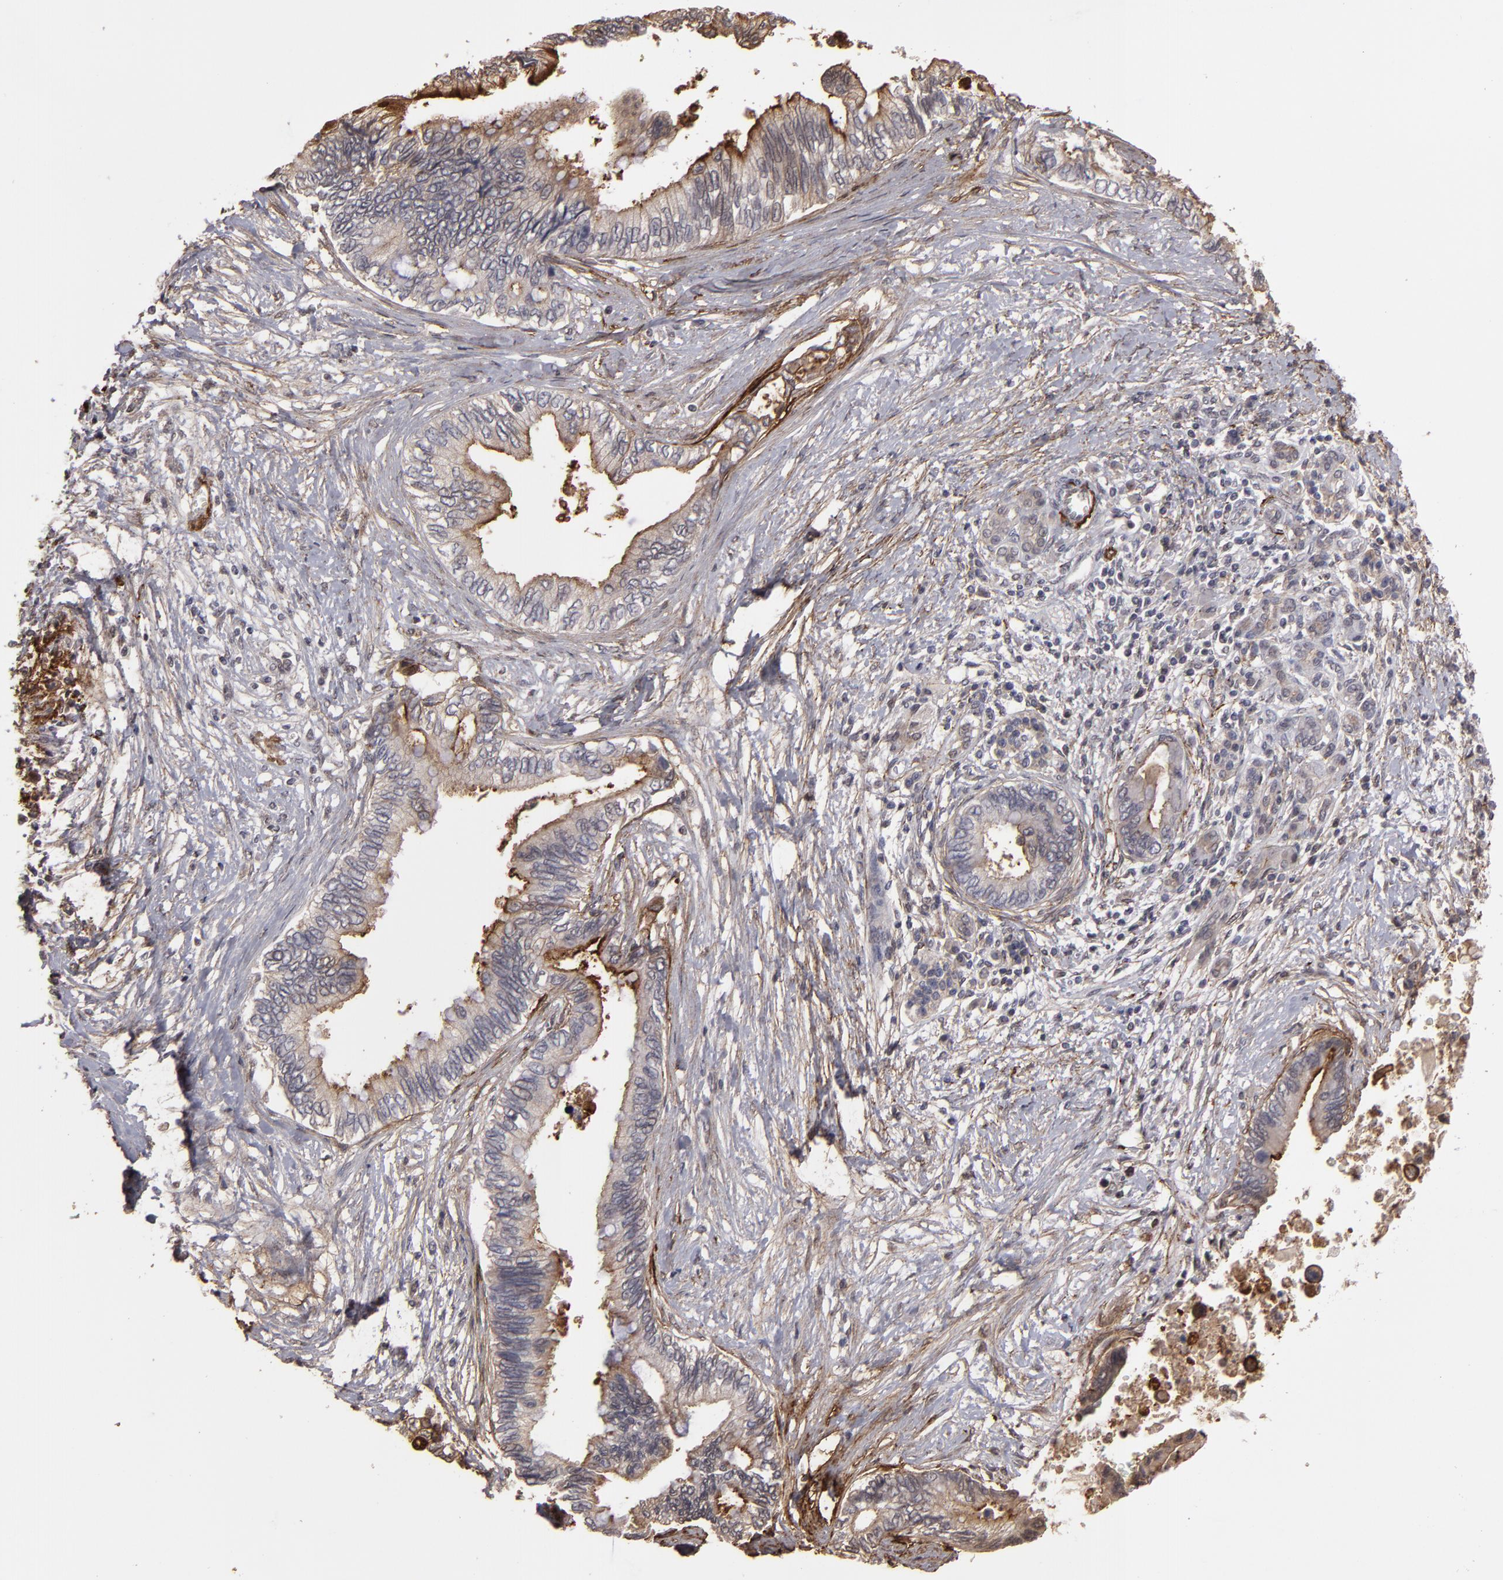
{"staining": {"intensity": "moderate", "quantity": ">75%", "location": "cytoplasmic/membranous"}, "tissue": "pancreatic cancer", "cell_type": "Tumor cells", "image_type": "cancer", "snomed": [{"axis": "morphology", "description": "Adenocarcinoma, NOS"}, {"axis": "topography", "description": "Pancreas"}], "caption": "Immunohistochemical staining of pancreatic cancer shows medium levels of moderate cytoplasmic/membranous protein staining in about >75% of tumor cells. The staining was performed using DAB to visualize the protein expression in brown, while the nuclei were stained in blue with hematoxylin (Magnification: 20x).", "gene": "CD55", "patient": {"sex": "female", "age": 66}}